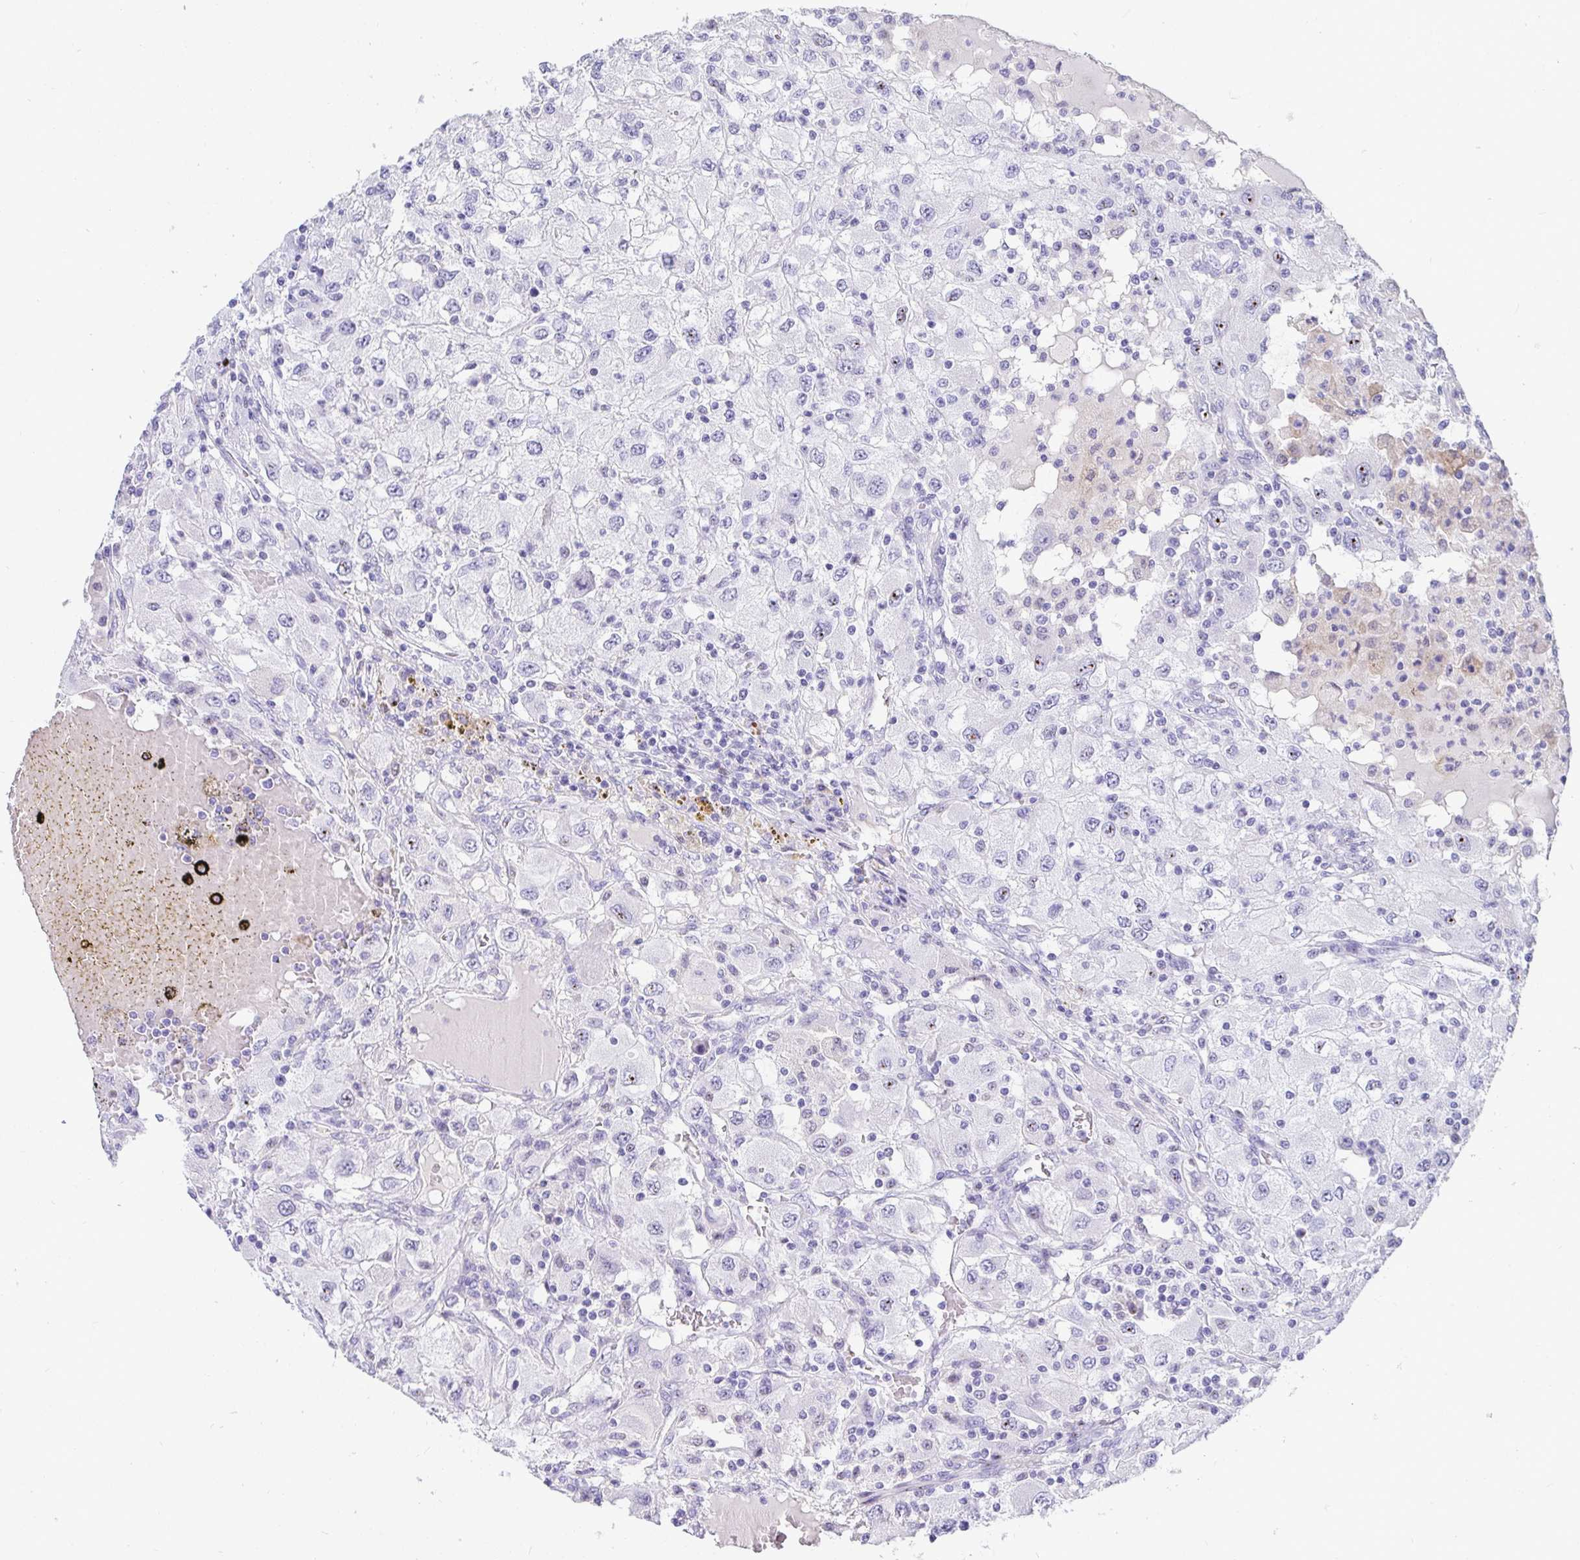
{"staining": {"intensity": "negative", "quantity": "none", "location": "none"}, "tissue": "renal cancer", "cell_type": "Tumor cells", "image_type": "cancer", "snomed": [{"axis": "morphology", "description": "Adenocarcinoma, NOS"}, {"axis": "topography", "description": "Kidney"}], "caption": "Immunohistochemistry (IHC) micrograph of human renal cancer stained for a protein (brown), which displays no expression in tumor cells. (Stains: DAB IHC with hematoxylin counter stain, Microscopy: brightfield microscopy at high magnification).", "gene": "TMEM241", "patient": {"sex": "female", "age": 67}}